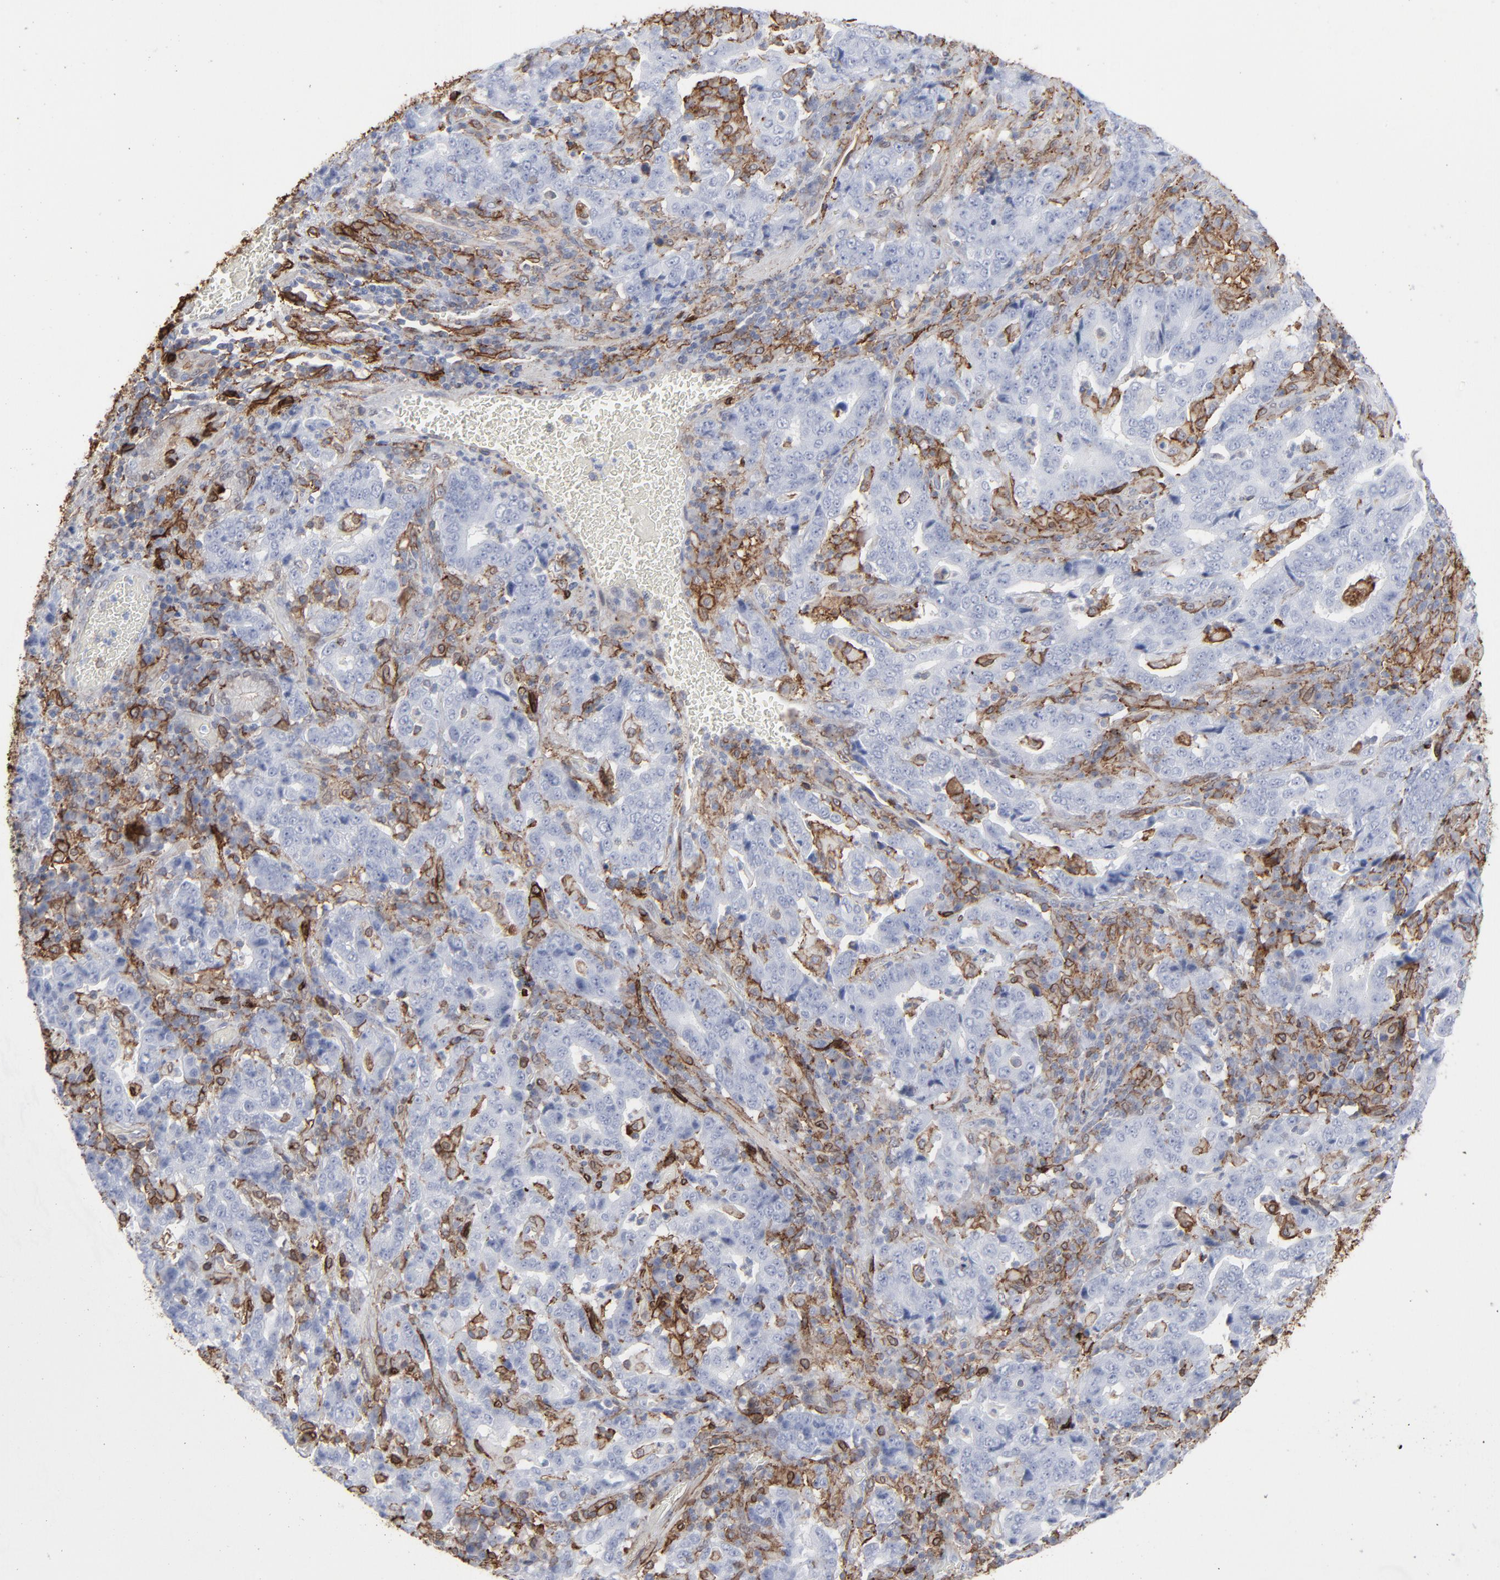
{"staining": {"intensity": "moderate", "quantity": "25%-75%", "location": "cytoplasmic/membranous"}, "tissue": "stomach cancer", "cell_type": "Tumor cells", "image_type": "cancer", "snomed": [{"axis": "morphology", "description": "Normal tissue, NOS"}, {"axis": "morphology", "description": "Adenocarcinoma, NOS"}, {"axis": "topography", "description": "Stomach, upper"}, {"axis": "topography", "description": "Stomach"}], "caption": "A micrograph of human adenocarcinoma (stomach) stained for a protein reveals moderate cytoplasmic/membranous brown staining in tumor cells.", "gene": "ANXA5", "patient": {"sex": "male", "age": 59}}